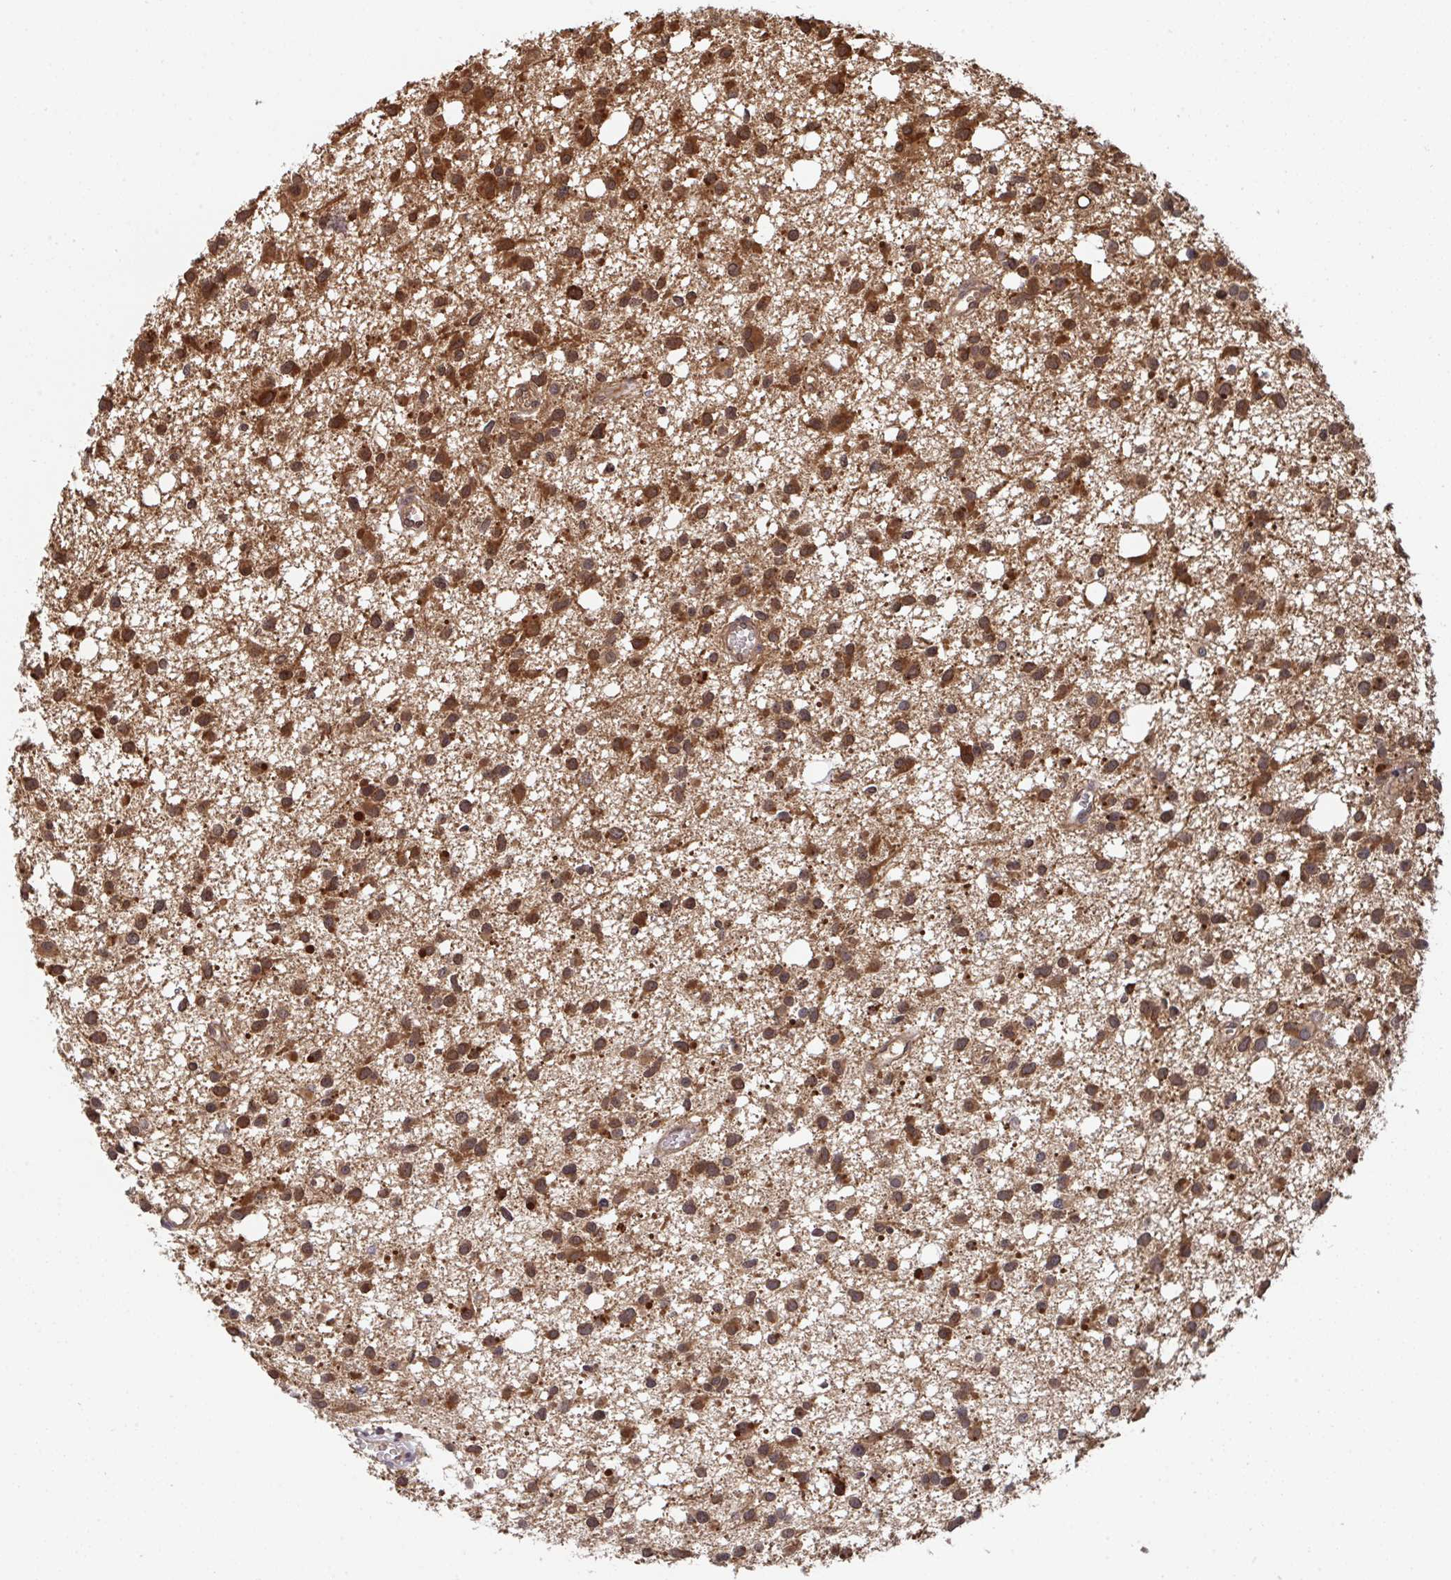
{"staining": {"intensity": "strong", "quantity": ">75%", "location": "cytoplasmic/membranous"}, "tissue": "glioma", "cell_type": "Tumor cells", "image_type": "cancer", "snomed": [{"axis": "morphology", "description": "Glioma, malignant, High grade"}, {"axis": "topography", "description": "Brain"}], "caption": "Brown immunohistochemical staining in human glioma shows strong cytoplasmic/membranous positivity in approximately >75% of tumor cells.", "gene": "TIGAR", "patient": {"sex": "male", "age": 23}}